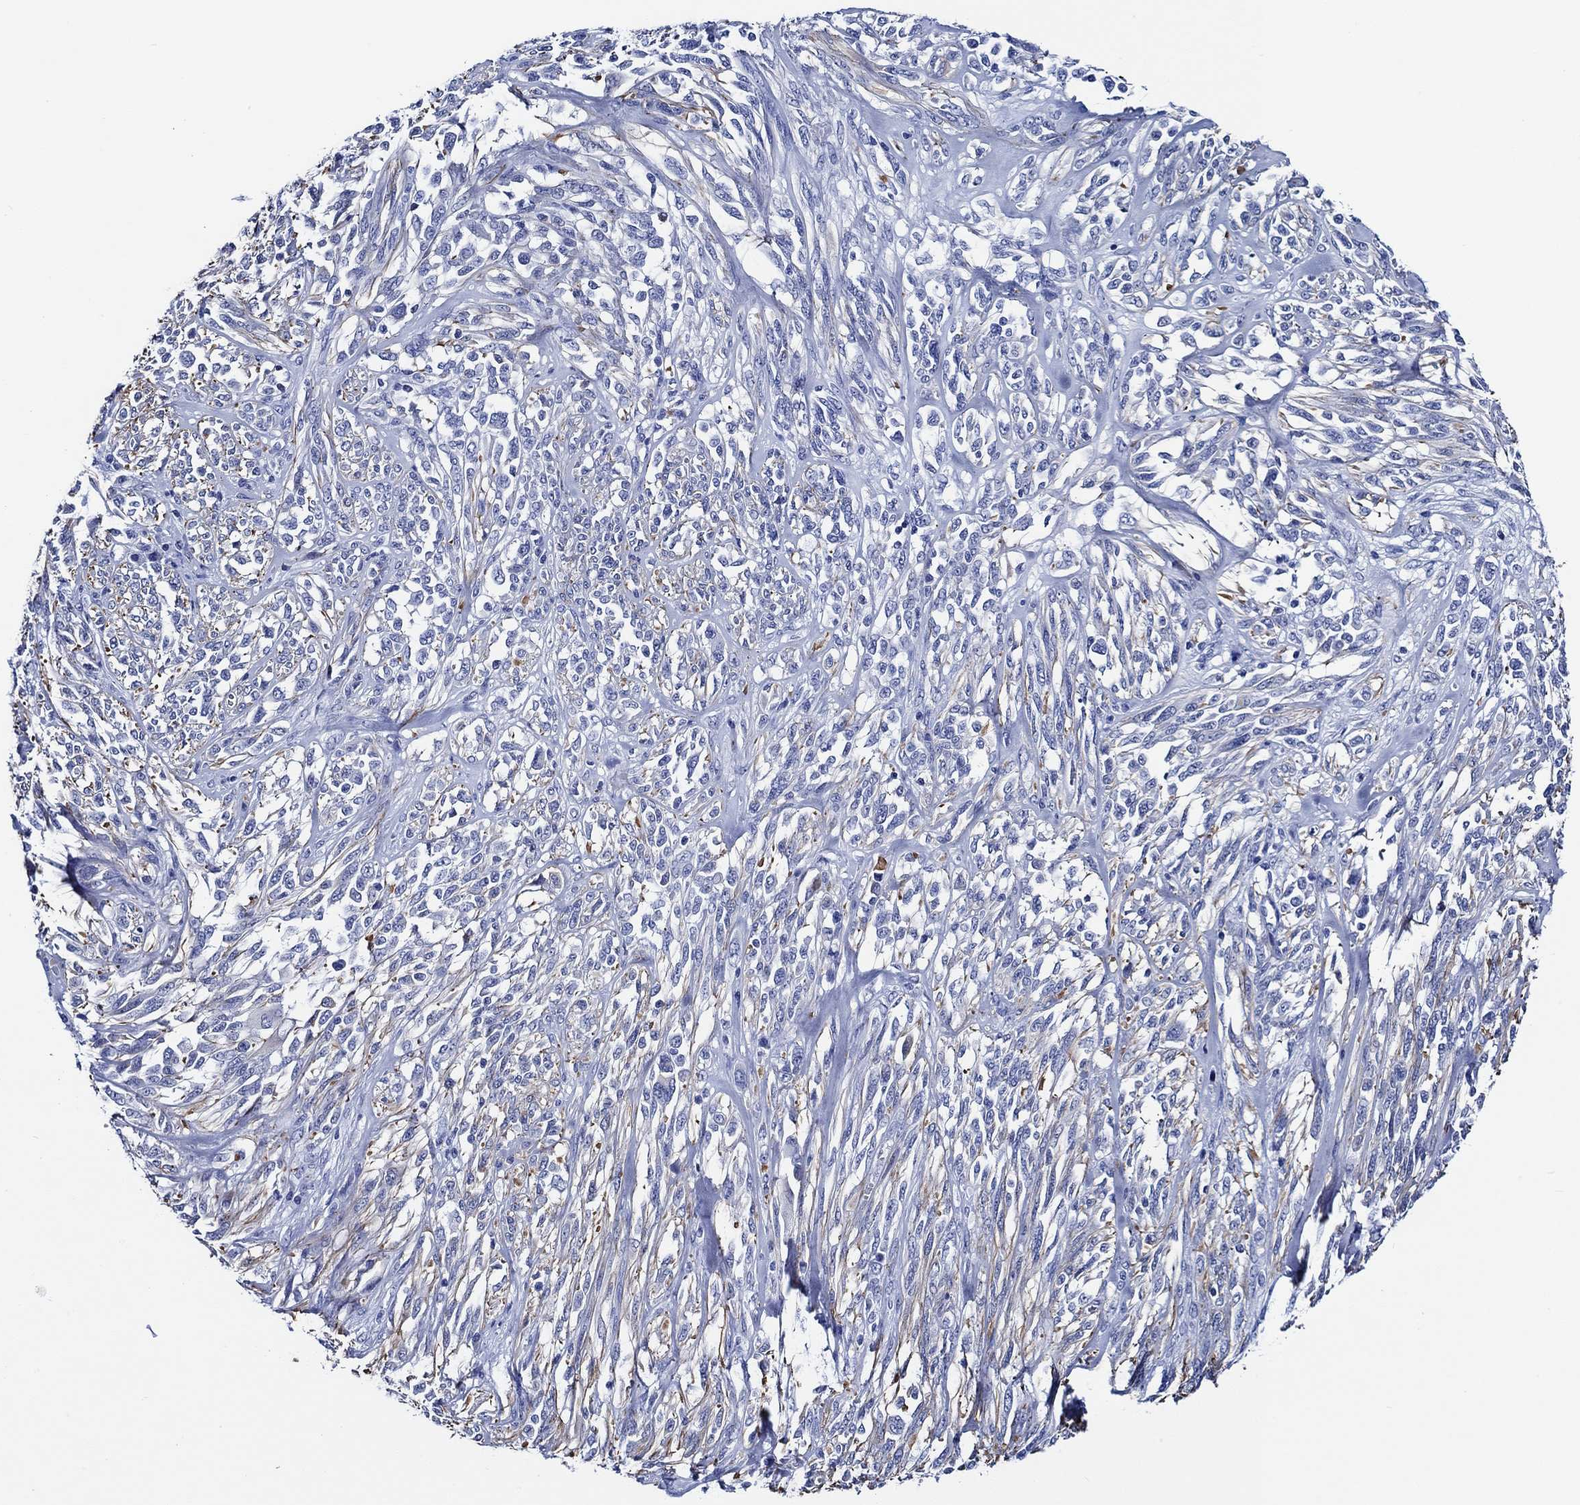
{"staining": {"intensity": "negative", "quantity": "none", "location": "none"}, "tissue": "melanoma", "cell_type": "Tumor cells", "image_type": "cancer", "snomed": [{"axis": "morphology", "description": "Malignant melanoma, NOS"}, {"axis": "topography", "description": "Skin"}], "caption": "Image shows no protein positivity in tumor cells of melanoma tissue.", "gene": "WDR62", "patient": {"sex": "female", "age": 91}}